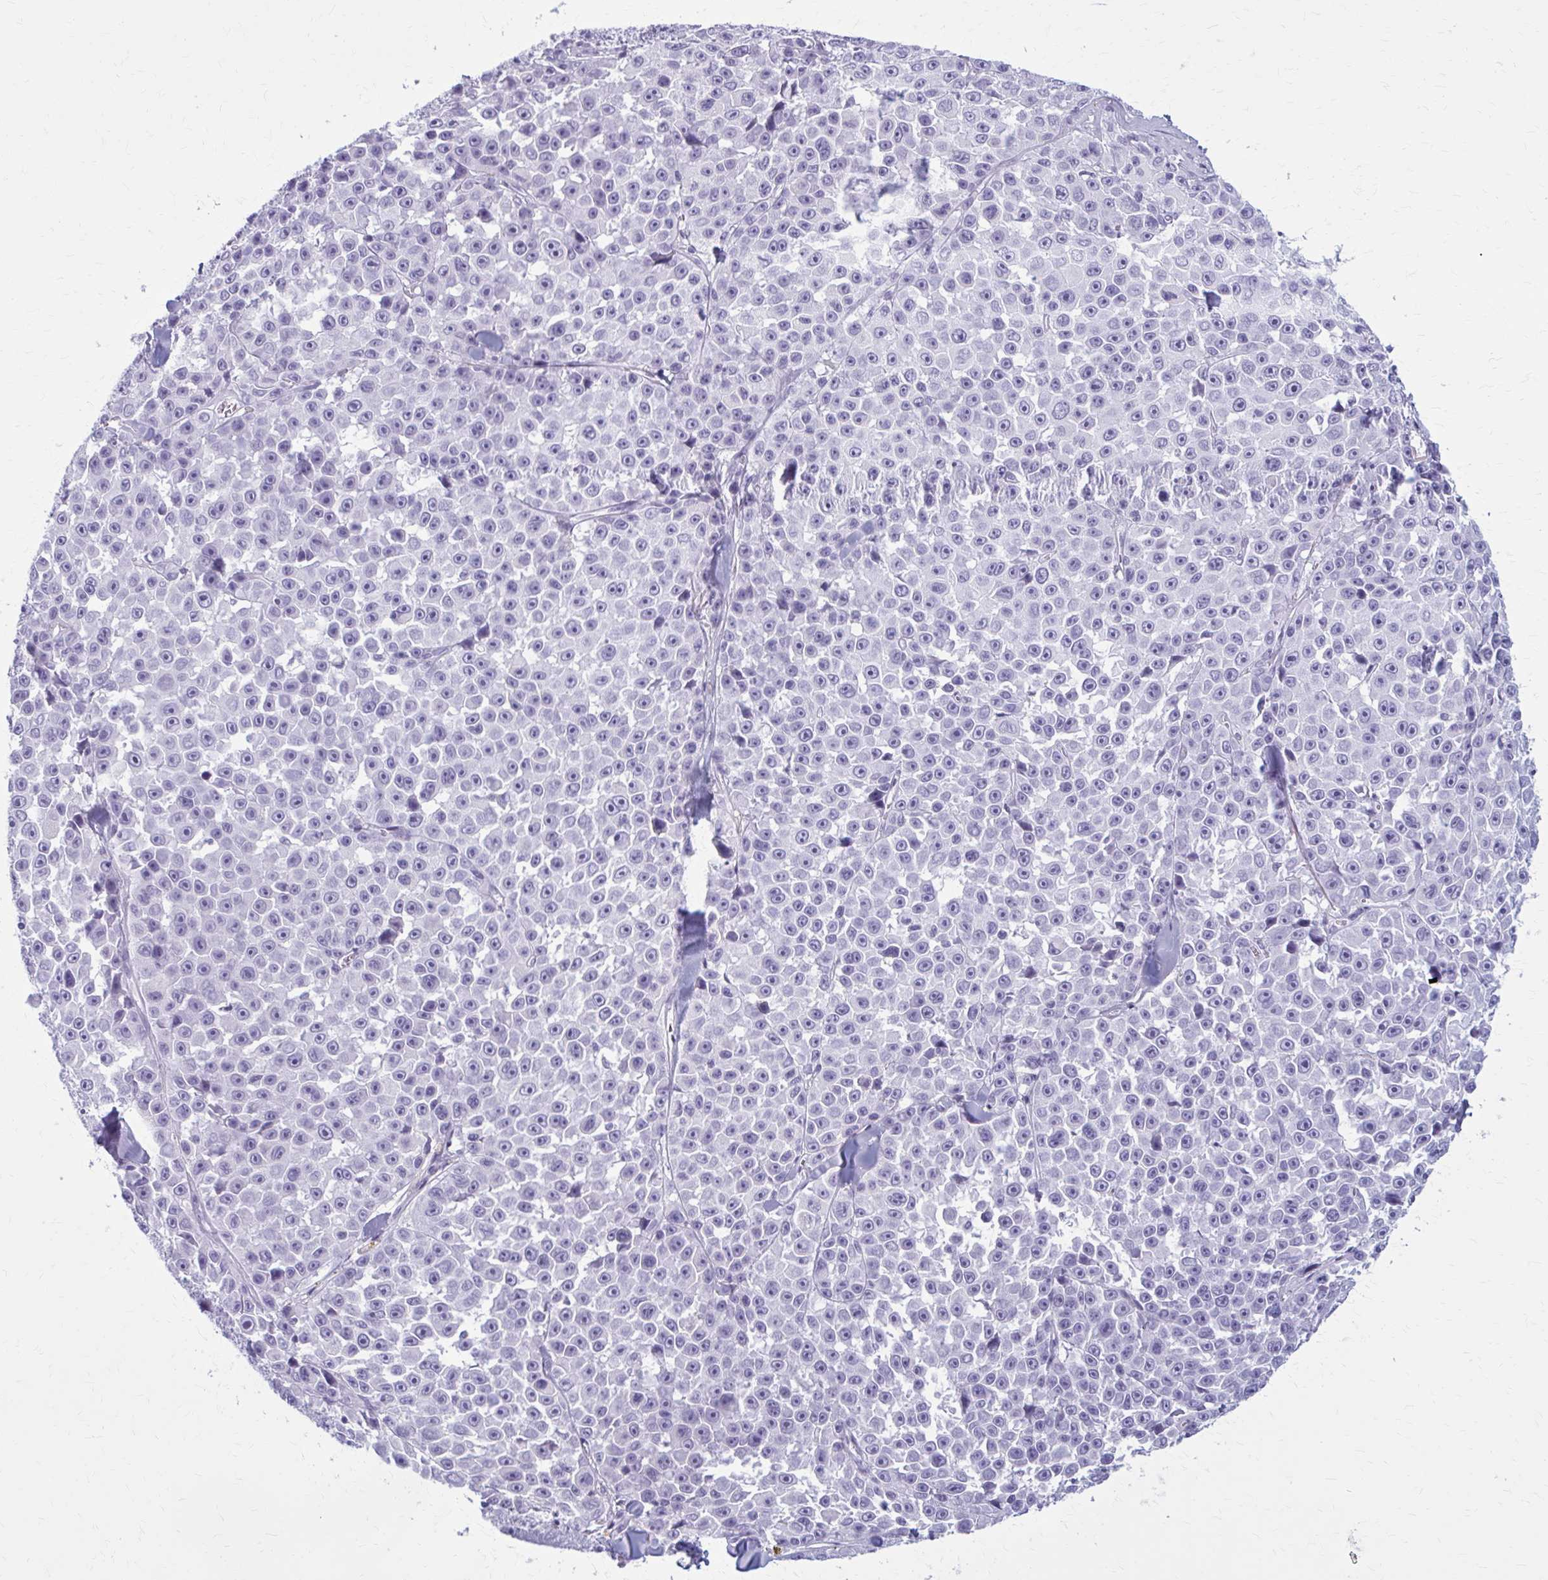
{"staining": {"intensity": "negative", "quantity": "none", "location": "none"}, "tissue": "melanoma", "cell_type": "Tumor cells", "image_type": "cancer", "snomed": [{"axis": "morphology", "description": "Malignant melanoma, NOS"}, {"axis": "topography", "description": "Skin"}], "caption": "This is an IHC photomicrograph of malignant melanoma. There is no staining in tumor cells.", "gene": "ZDHHC7", "patient": {"sex": "female", "age": 66}}